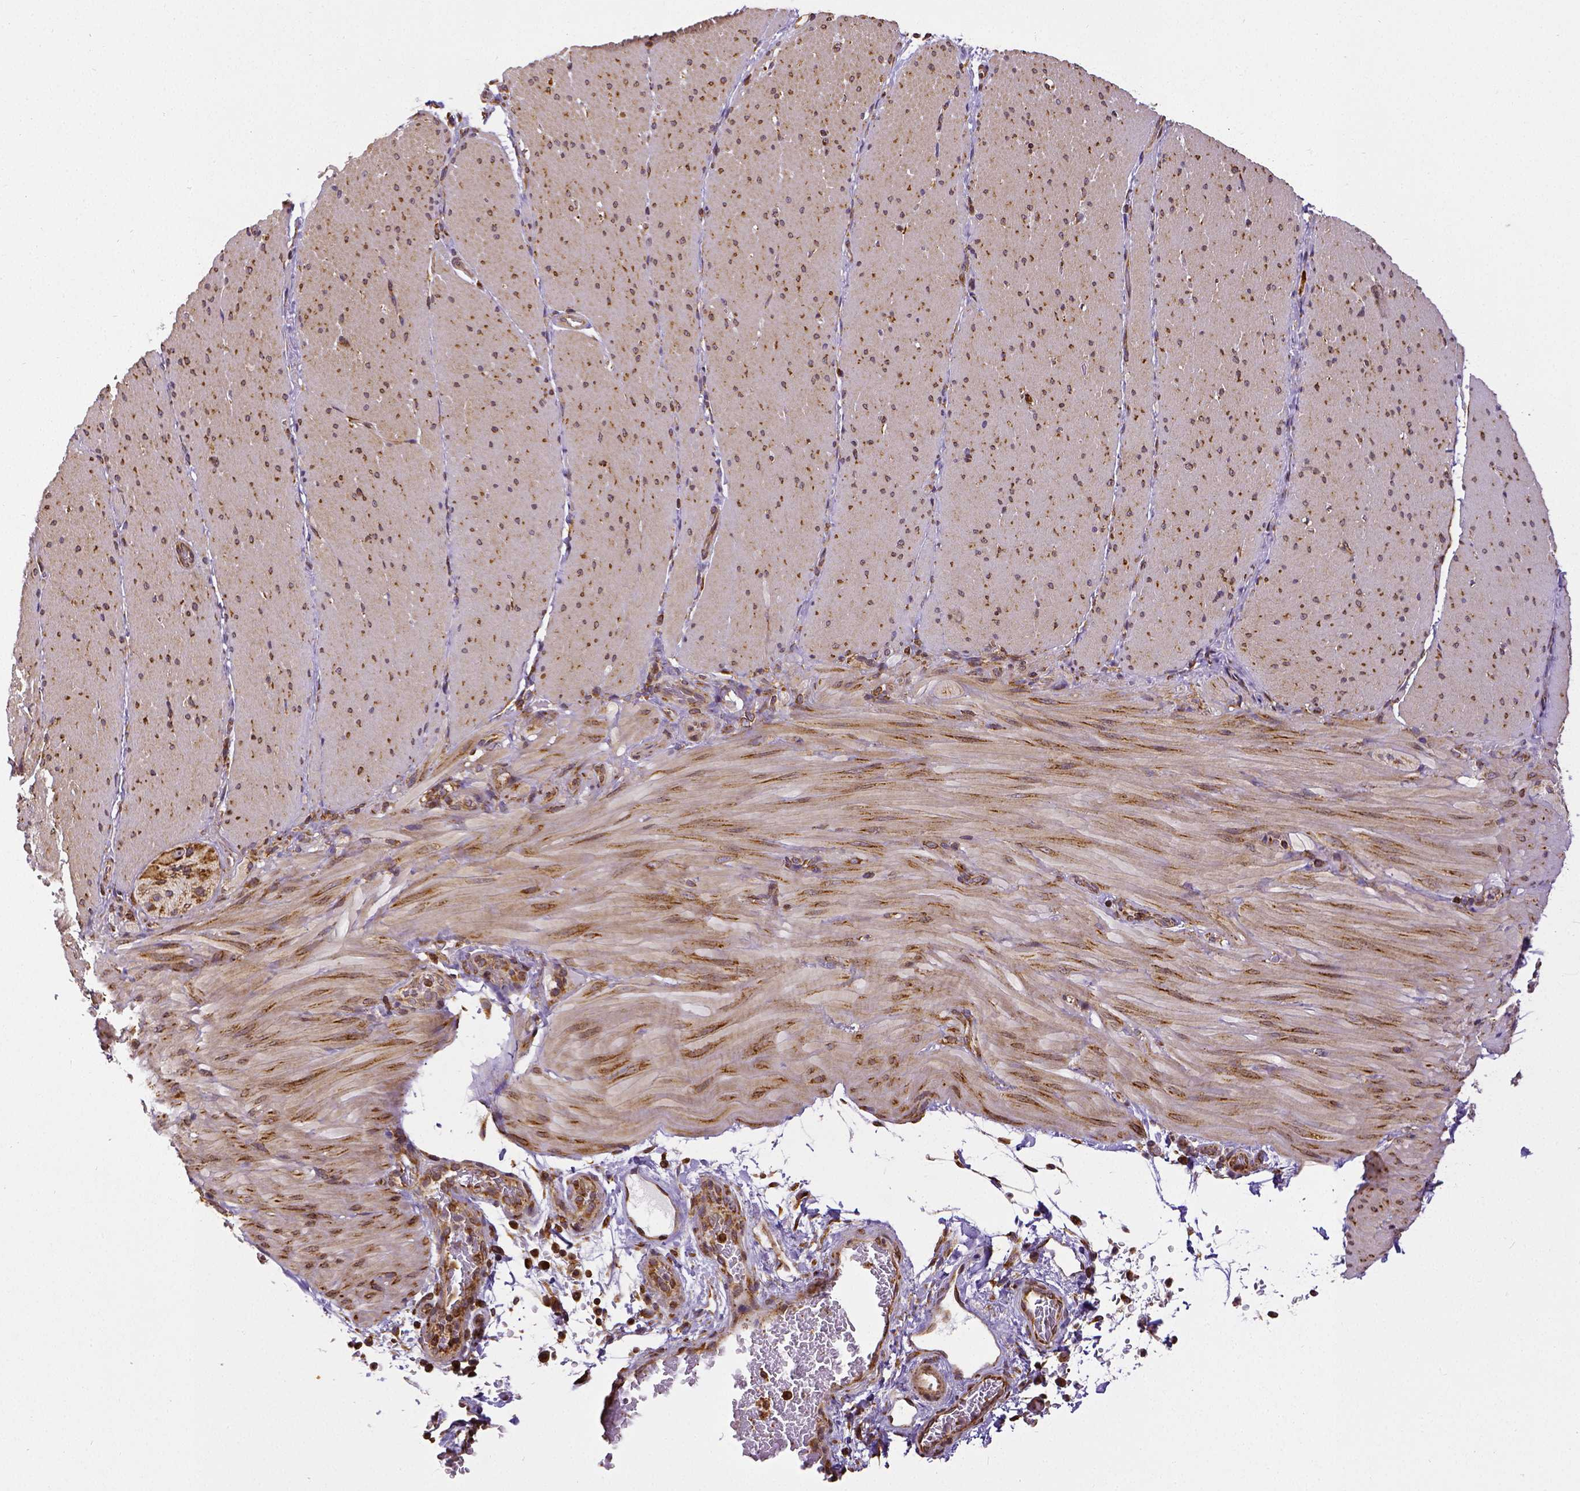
{"staining": {"intensity": "moderate", "quantity": ">75%", "location": "cytoplasmic/membranous"}, "tissue": "smooth muscle", "cell_type": "Smooth muscle cells", "image_type": "normal", "snomed": [{"axis": "morphology", "description": "Normal tissue, NOS"}, {"axis": "topography", "description": "Smooth muscle"}, {"axis": "topography", "description": "Colon"}], "caption": "Benign smooth muscle exhibits moderate cytoplasmic/membranous expression in approximately >75% of smooth muscle cells, visualized by immunohistochemistry. (brown staining indicates protein expression, while blue staining denotes nuclei).", "gene": "MTDH", "patient": {"sex": "male", "age": 73}}